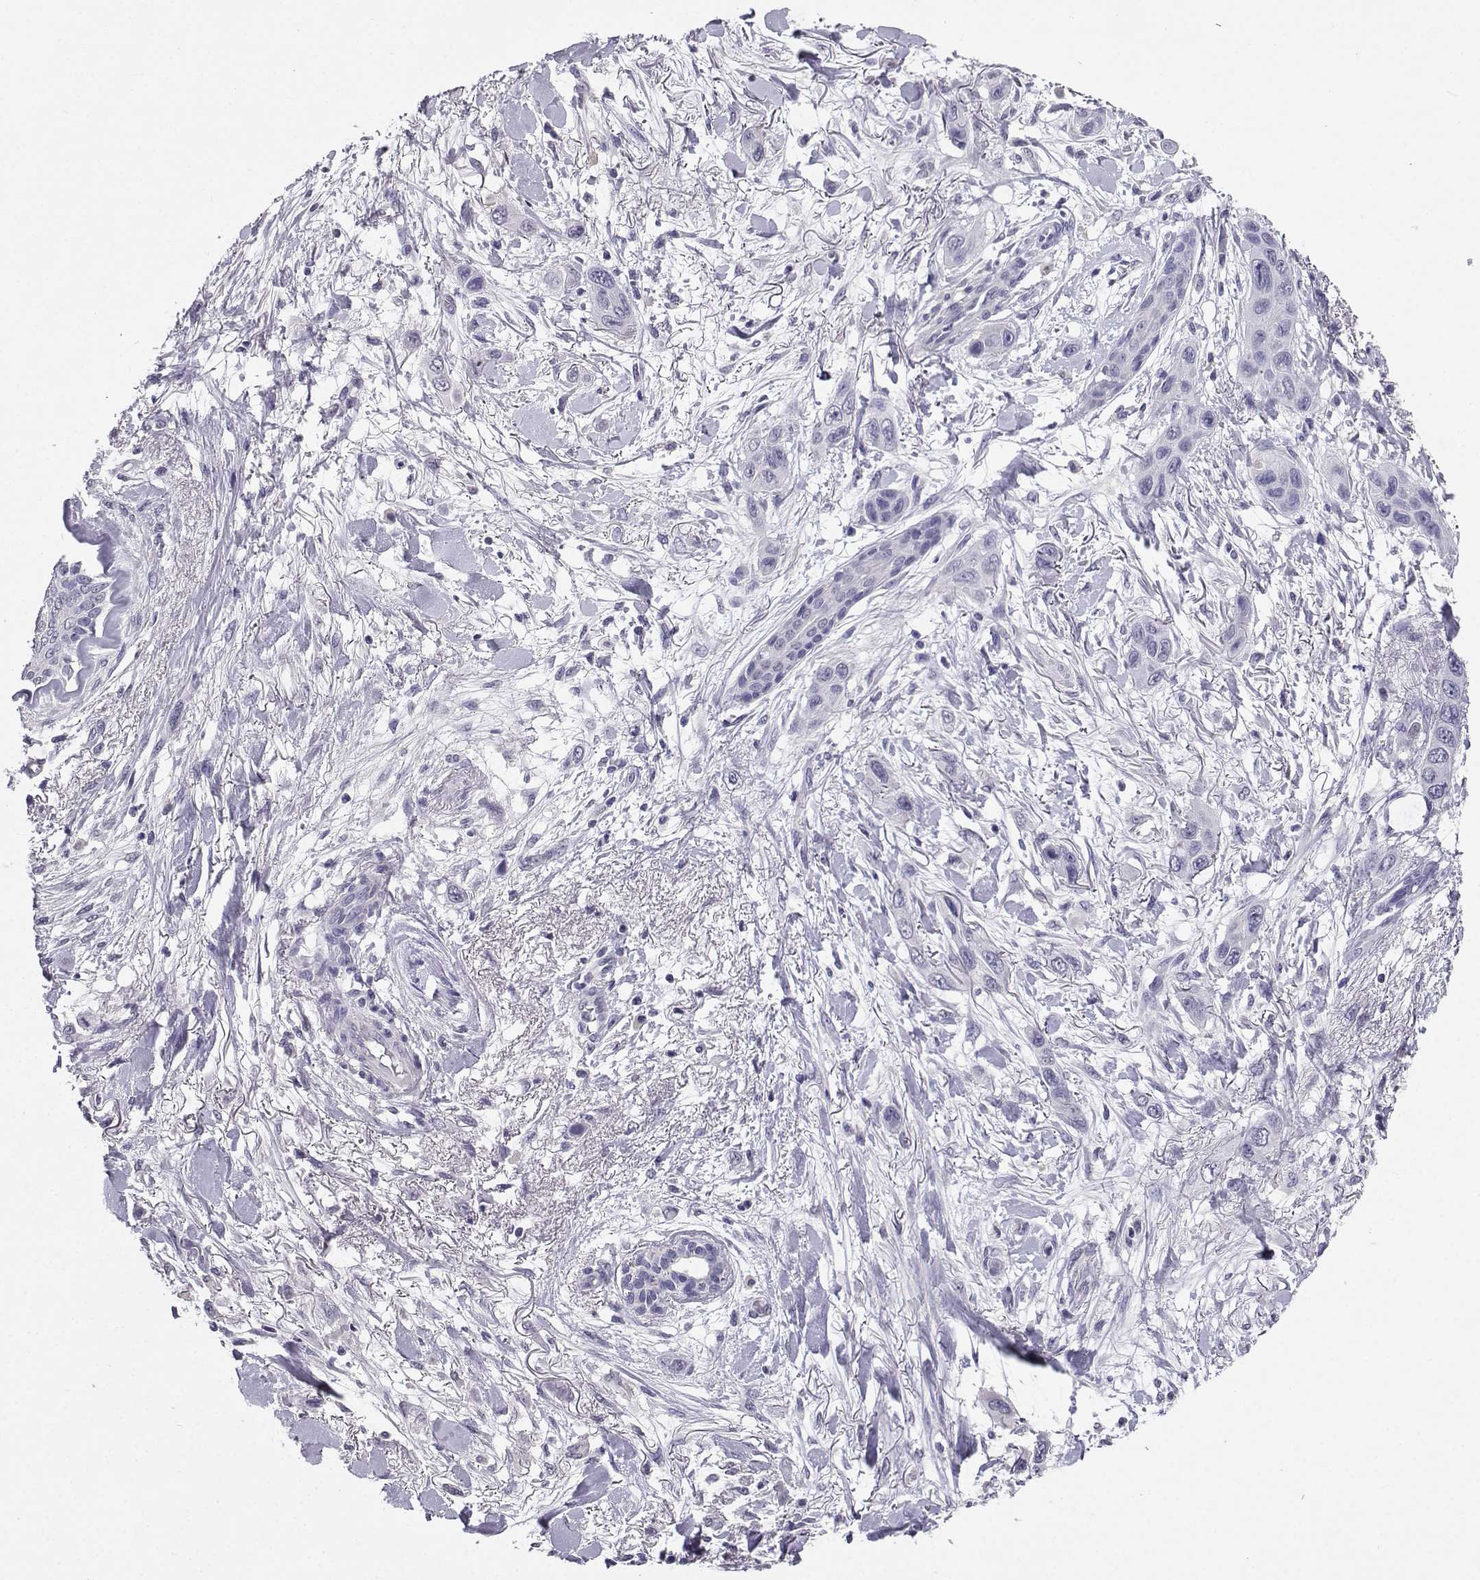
{"staining": {"intensity": "negative", "quantity": "none", "location": "none"}, "tissue": "skin cancer", "cell_type": "Tumor cells", "image_type": "cancer", "snomed": [{"axis": "morphology", "description": "Squamous cell carcinoma, NOS"}, {"axis": "topography", "description": "Skin"}], "caption": "Tumor cells are negative for protein expression in human skin cancer (squamous cell carcinoma).", "gene": "SPAG11B", "patient": {"sex": "male", "age": 79}}